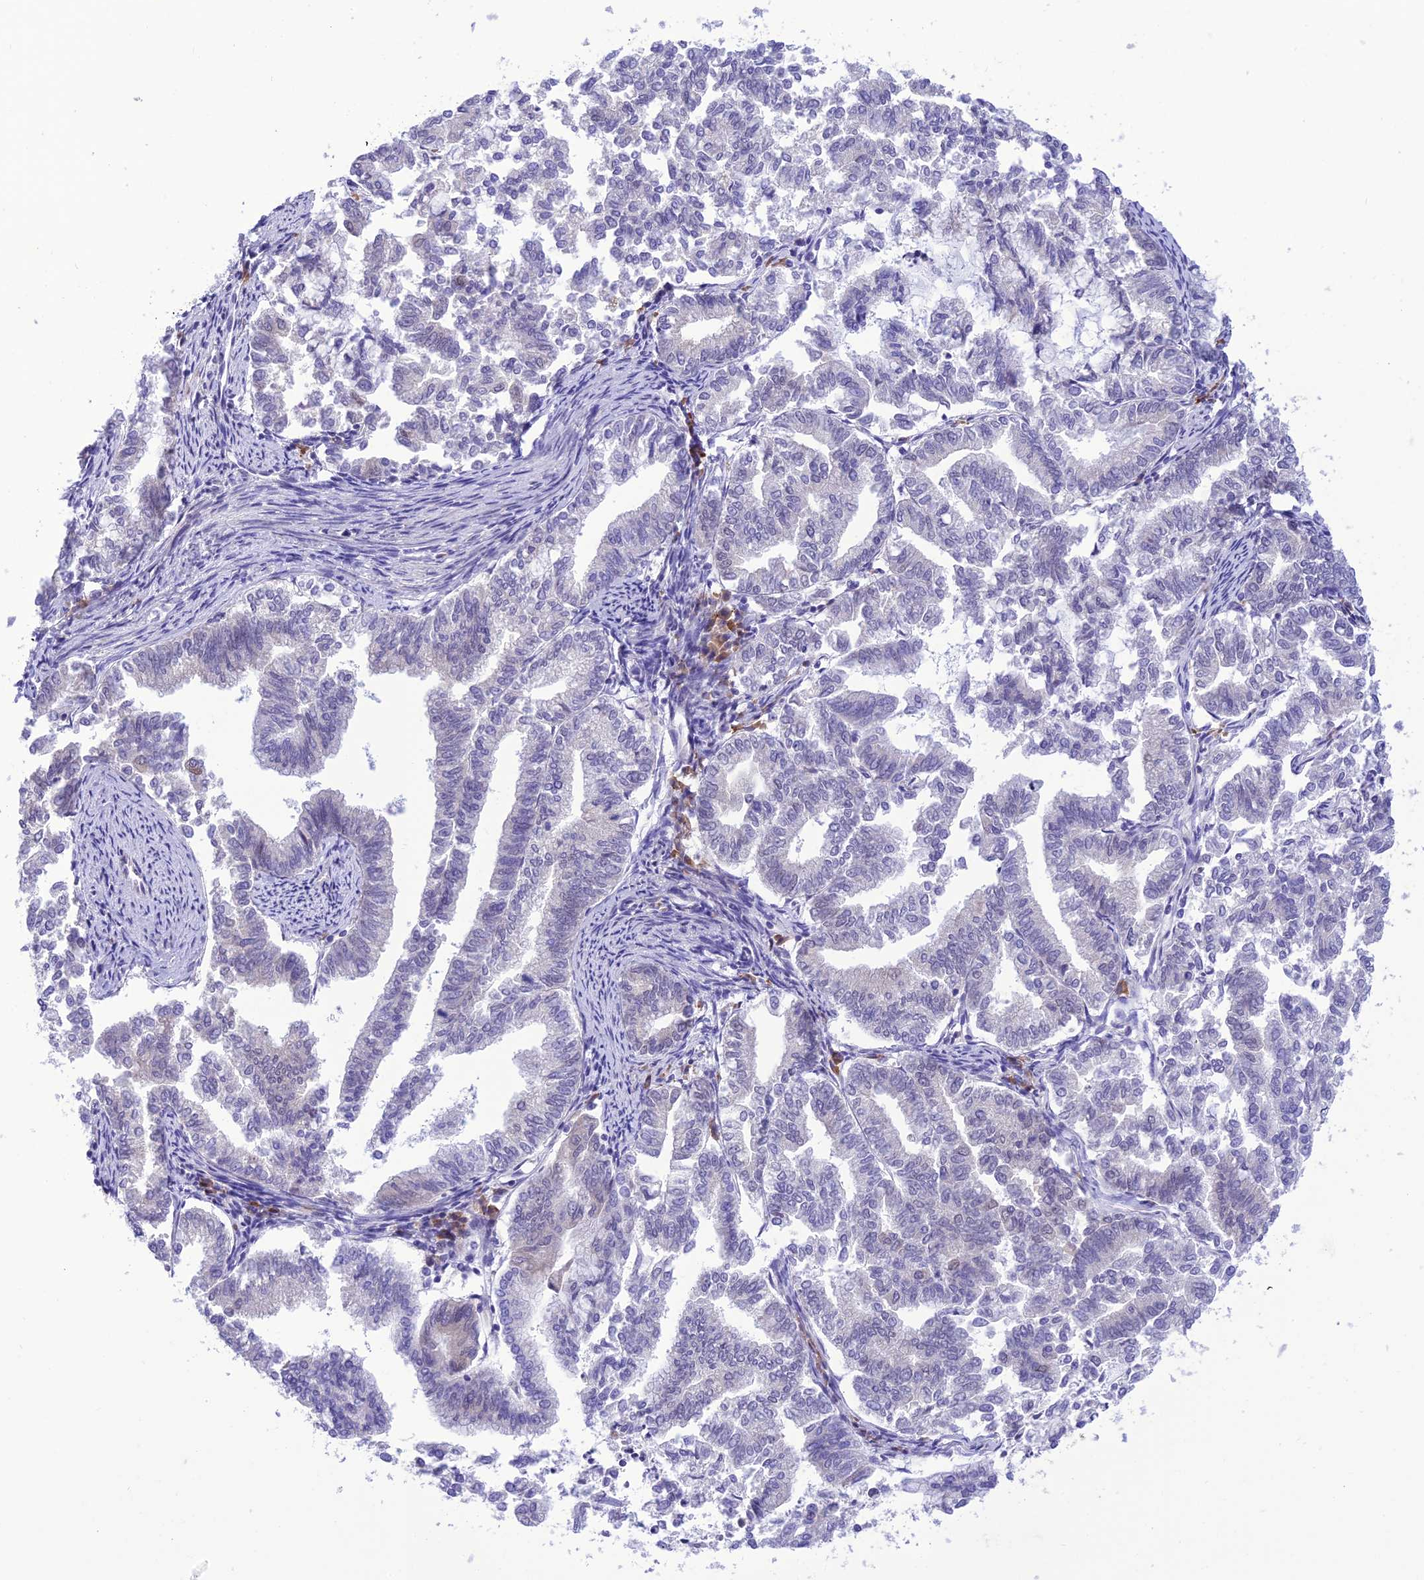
{"staining": {"intensity": "negative", "quantity": "none", "location": "none"}, "tissue": "endometrial cancer", "cell_type": "Tumor cells", "image_type": "cancer", "snomed": [{"axis": "morphology", "description": "Adenocarcinoma, NOS"}, {"axis": "topography", "description": "Endometrium"}], "caption": "Micrograph shows no protein positivity in tumor cells of endometrial cancer (adenocarcinoma) tissue.", "gene": "RNF126", "patient": {"sex": "female", "age": 79}}